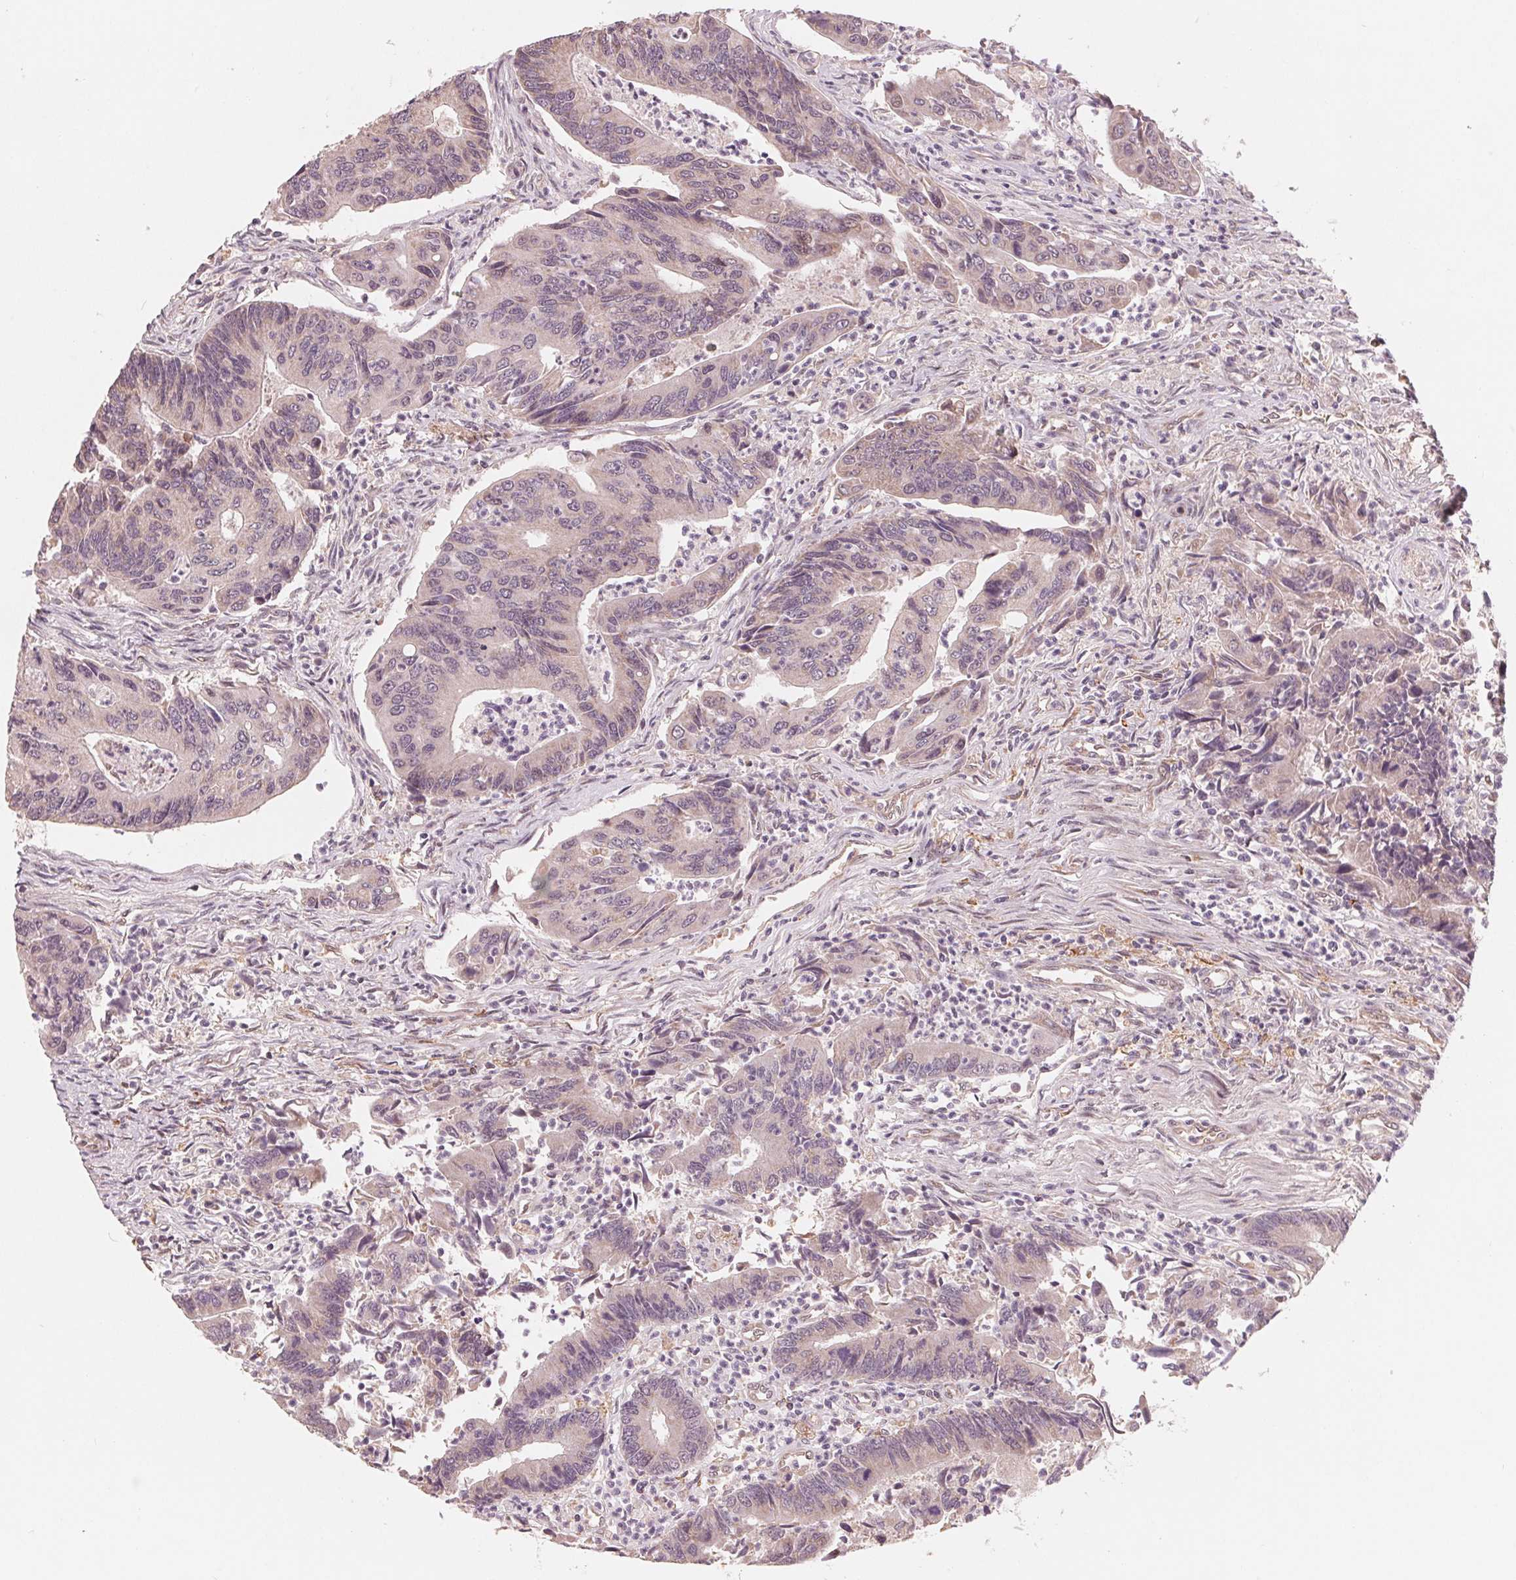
{"staining": {"intensity": "negative", "quantity": "none", "location": "none"}, "tissue": "colorectal cancer", "cell_type": "Tumor cells", "image_type": "cancer", "snomed": [{"axis": "morphology", "description": "Adenocarcinoma, NOS"}, {"axis": "topography", "description": "Colon"}], "caption": "Immunohistochemistry of human colorectal cancer (adenocarcinoma) exhibits no expression in tumor cells.", "gene": "IL9R", "patient": {"sex": "female", "age": 67}}